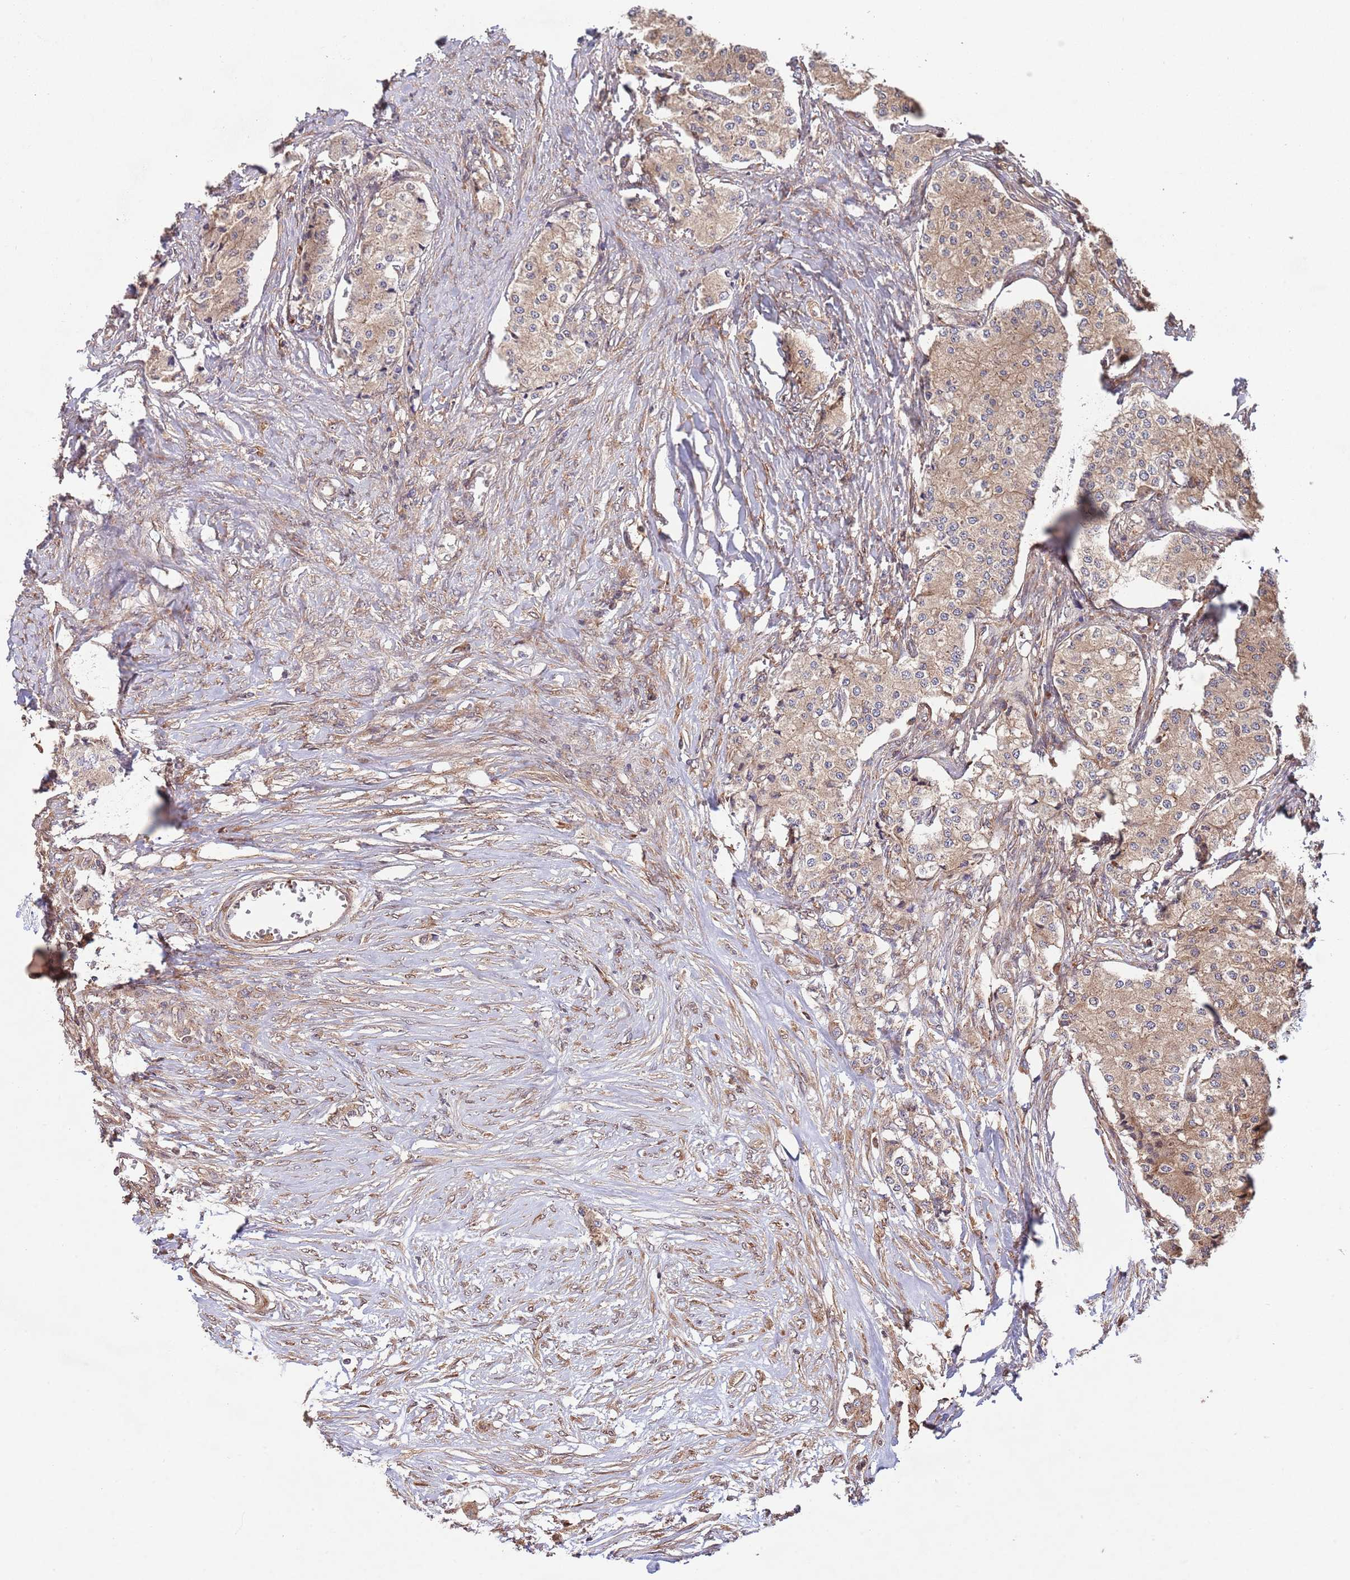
{"staining": {"intensity": "weak", "quantity": ">75%", "location": "cytoplasmic/membranous"}, "tissue": "carcinoid", "cell_type": "Tumor cells", "image_type": "cancer", "snomed": [{"axis": "morphology", "description": "Carcinoid, malignant, NOS"}, {"axis": "topography", "description": "Colon"}], "caption": "This is a micrograph of IHC staining of carcinoid, which shows weak positivity in the cytoplasmic/membranous of tumor cells.", "gene": "RNF19B", "patient": {"sex": "female", "age": 52}}